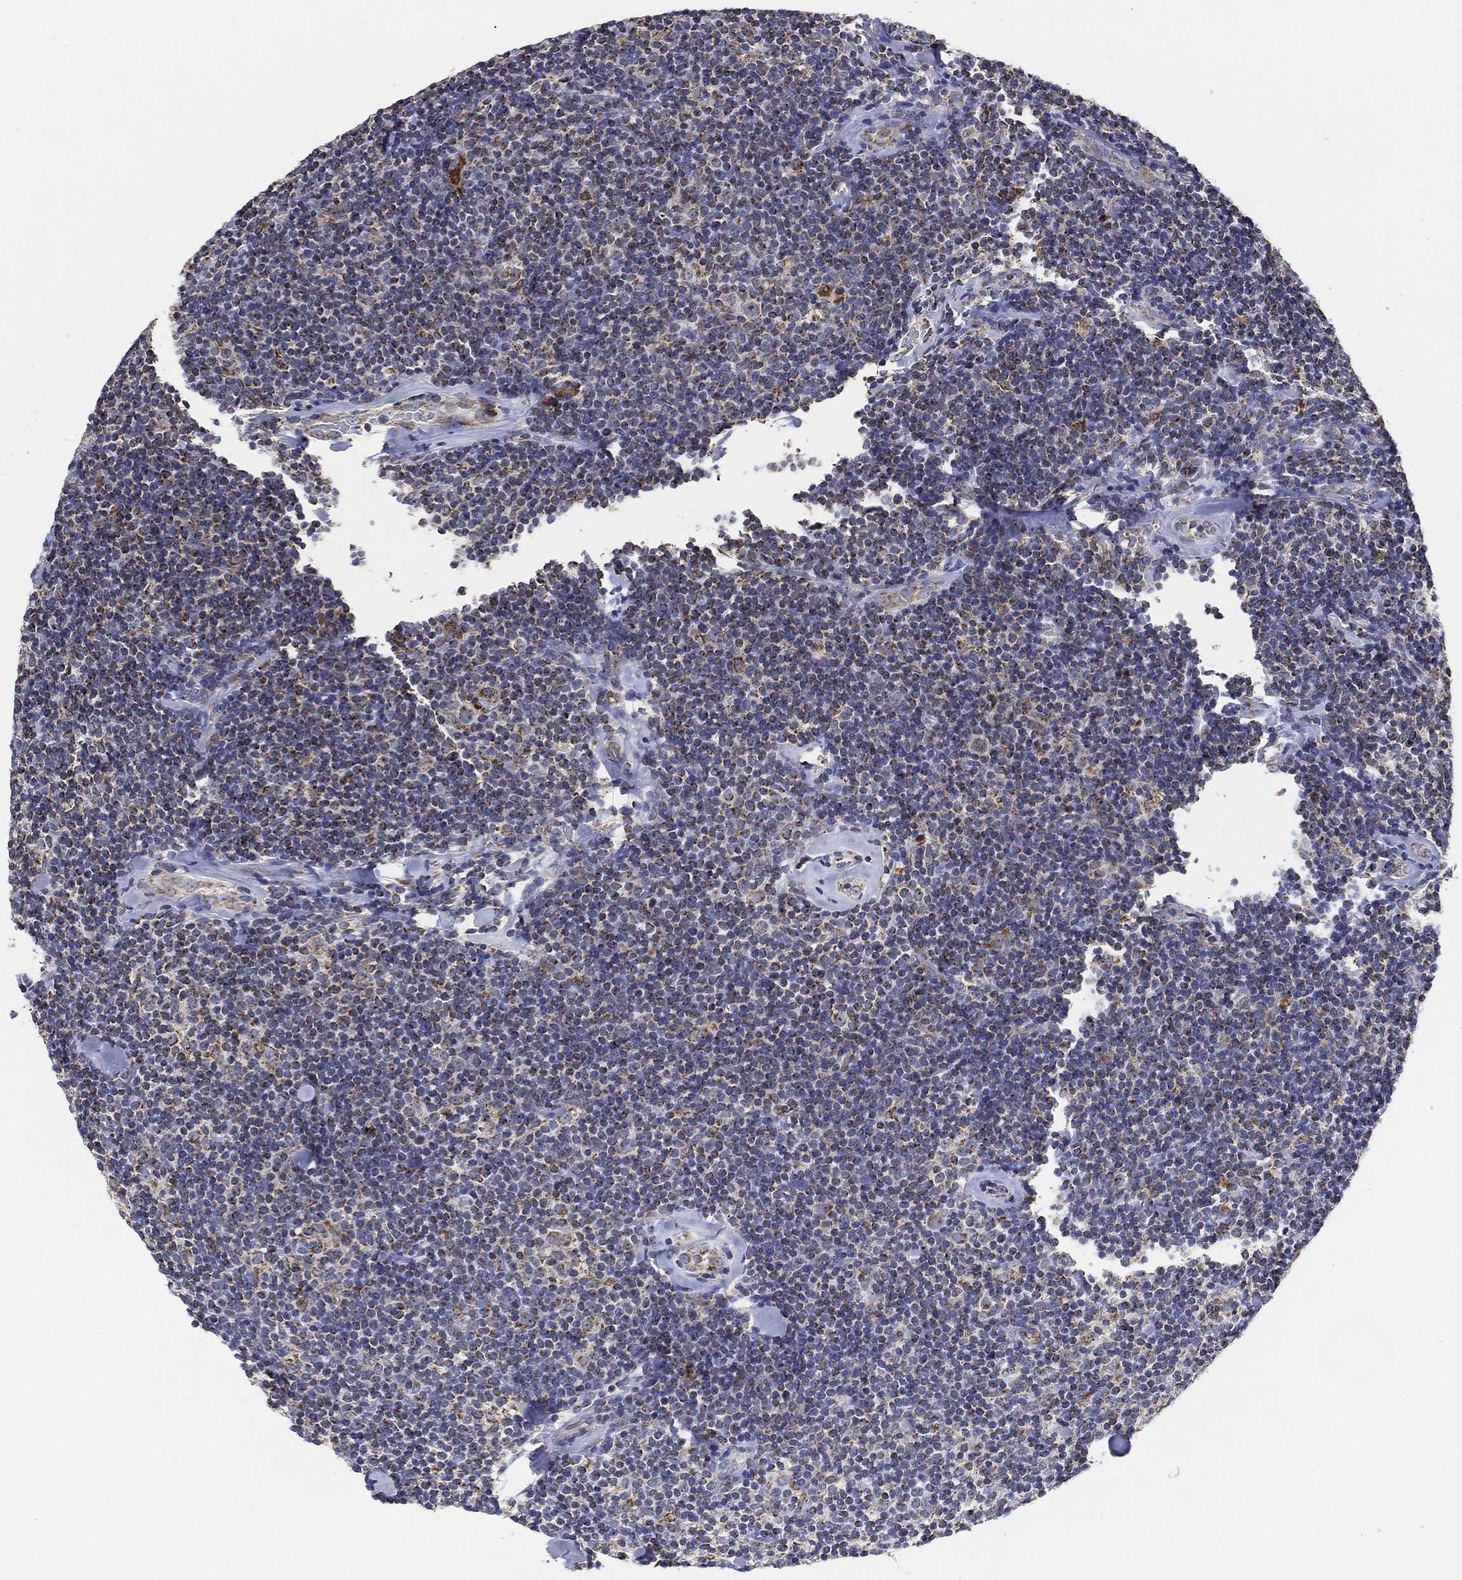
{"staining": {"intensity": "moderate", "quantity": "<25%", "location": "cytoplasmic/membranous"}, "tissue": "lymphoma", "cell_type": "Tumor cells", "image_type": "cancer", "snomed": [{"axis": "morphology", "description": "Malignant lymphoma, non-Hodgkin's type, Low grade"}, {"axis": "topography", "description": "Lymph node"}], "caption": "Approximately <25% of tumor cells in low-grade malignant lymphoma, non-Hodgkin's type demonstrate moderate cytoplasmic/membranous protein staining as visualized by brown immunohistochemical staining.", "gene": "GCAT", "patient": {"sex": "female", "age": 56}}